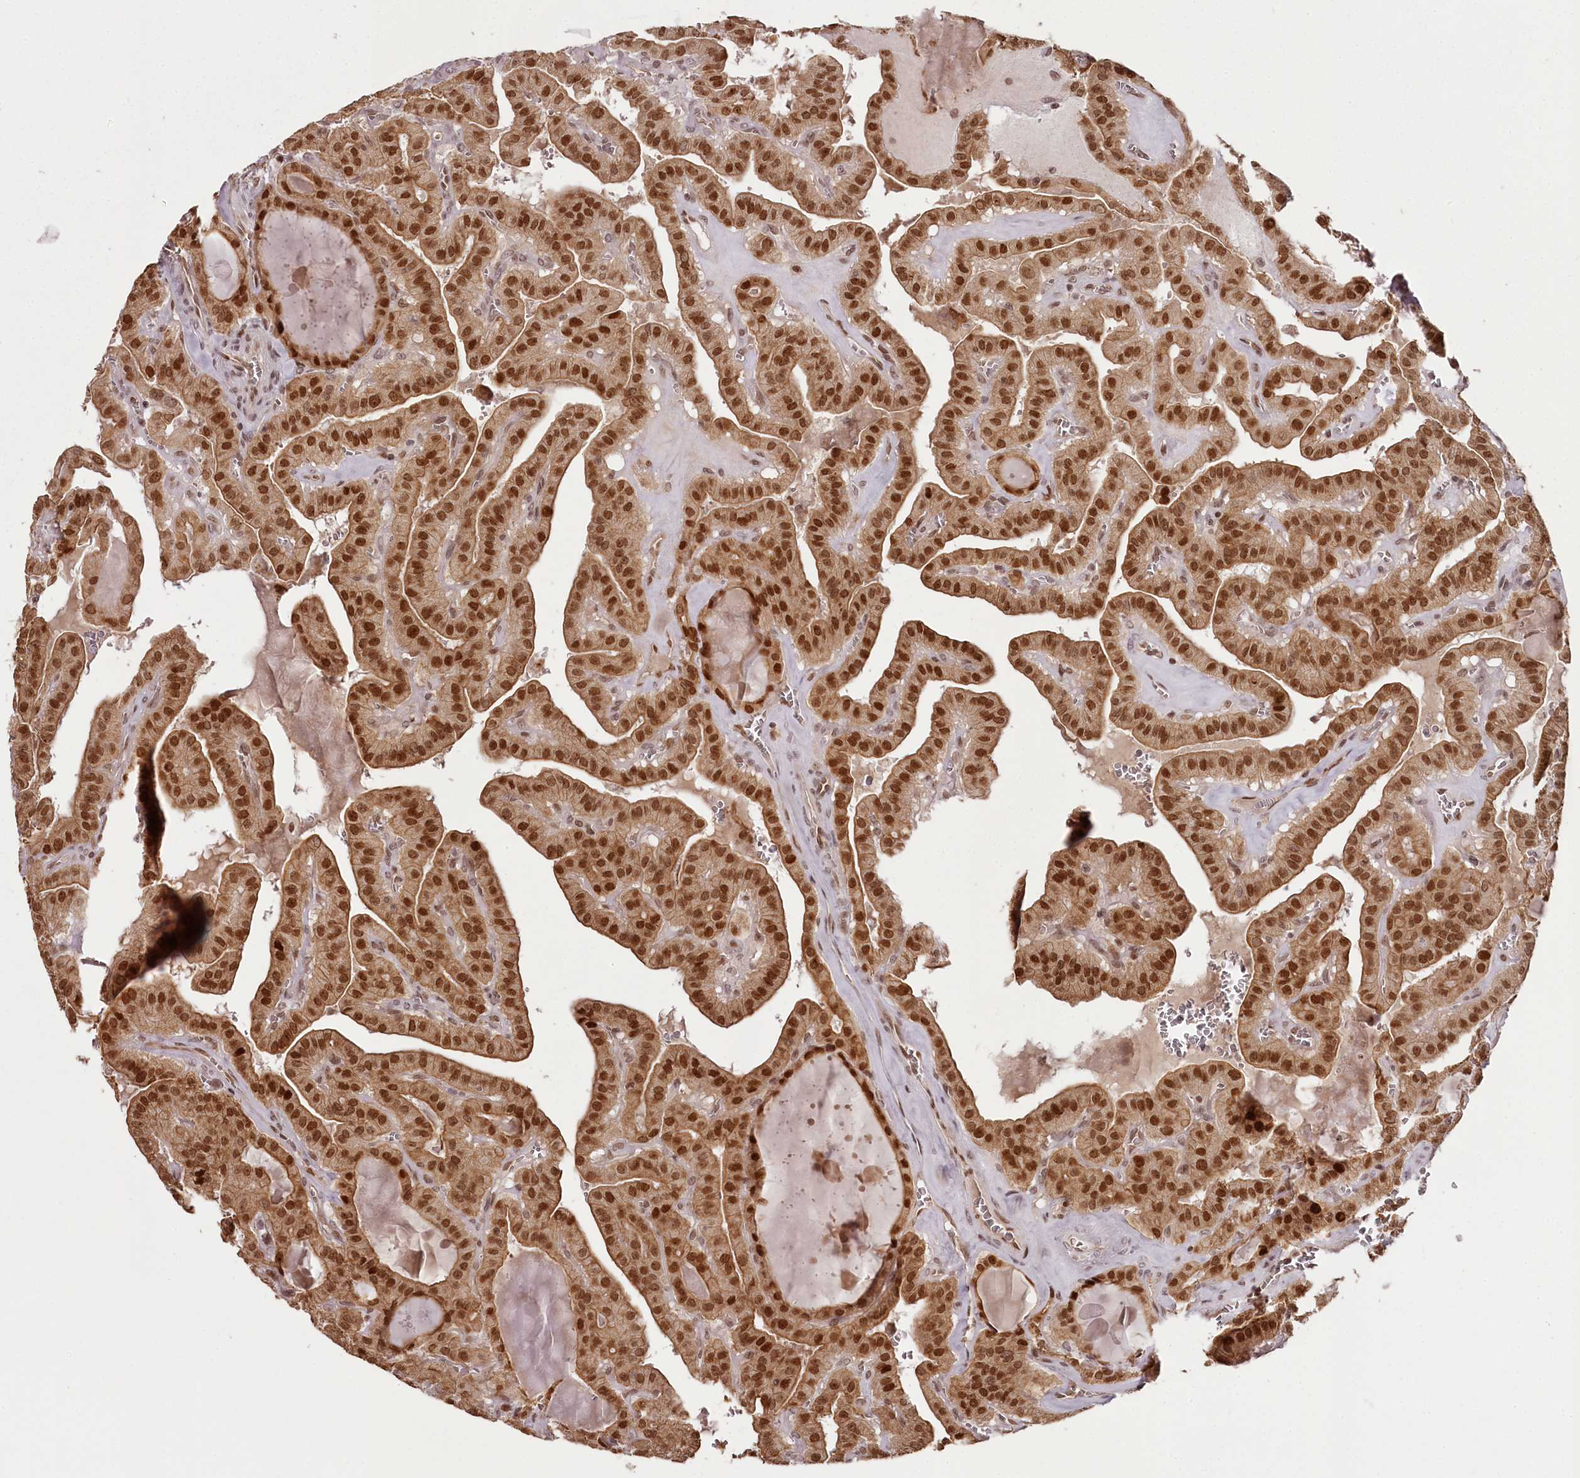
{"staining": {"intensity": "strong", "quantity": ">75%", "location": "cytoplasmic/membranous,nuclear"}, "tissue": "thyroid cancer", "cell_type": "Tumor cells", "image_type": "cancer", "snomed": [{"axis": "morphology", "description": "Papillary adenocarcinoma, NOS"}, {"axis": "topography", "description": "Thyroid gland"}], "caption": "Immunohistochemistry photomicrograph of neoplastic tissue: human thyroid cancer (papillary adenocarcinoma) stained using immunohistochemistry (IHC) shows high levels of strong protein expression localized specifically in the cytoplasmic/membranous and nuclear of tumor cells, appearing as a cytoplasmic/membranous and nuclear brown color.", "gene": "THYN1", "patient": {"sex": "male", "age": 52}}